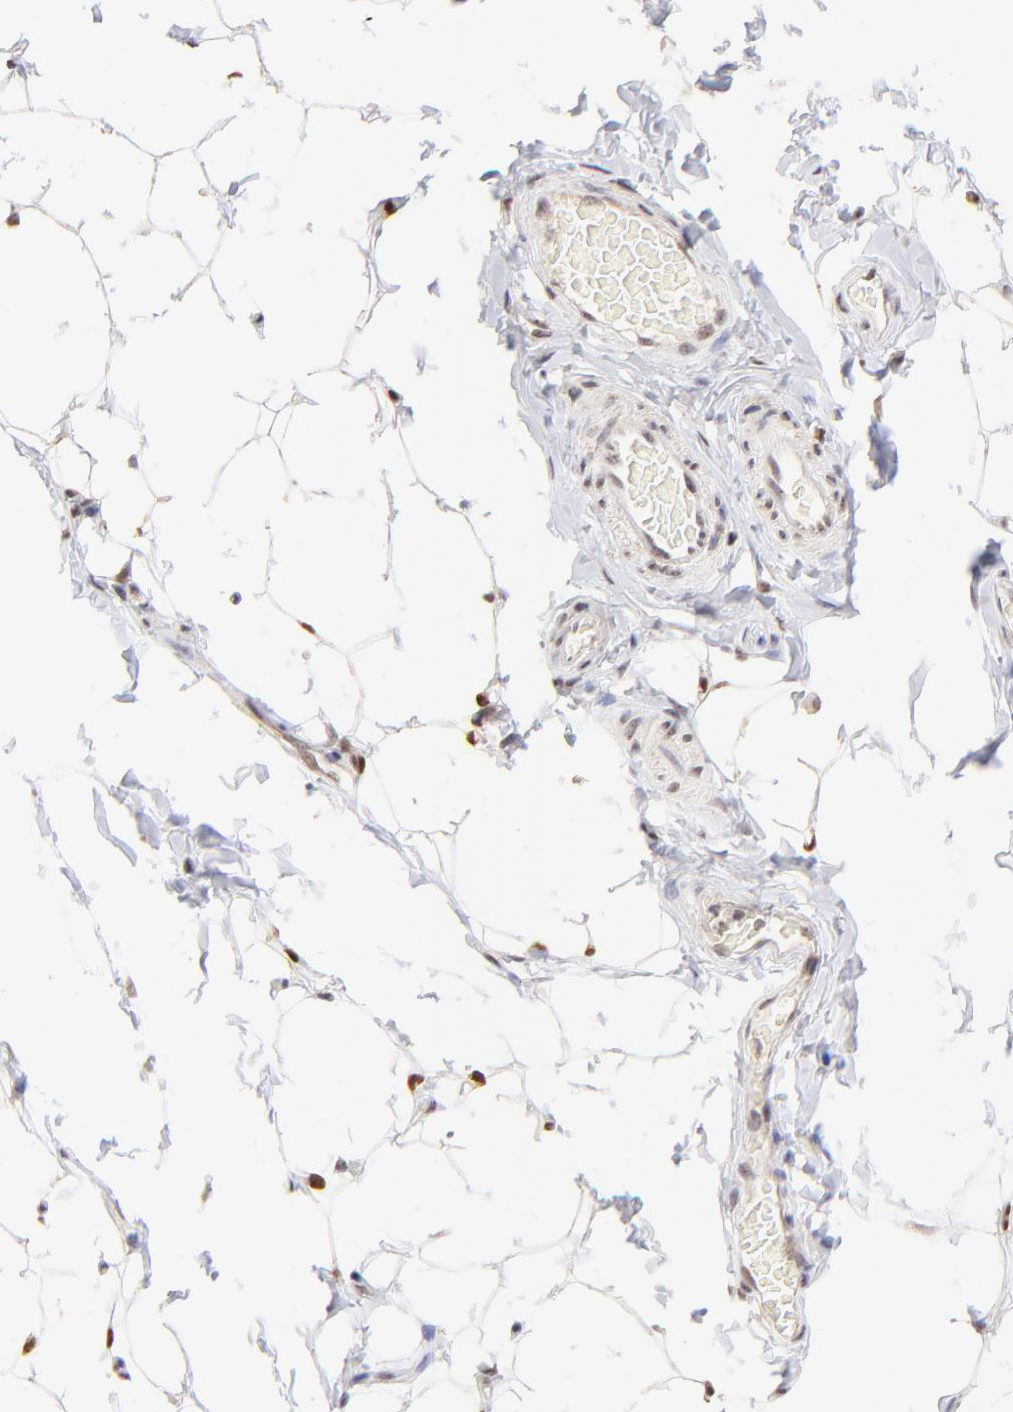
{"staining": {"intensity": "moderate", "quantity": "25%-75%", "location": "nuclear"}, "tissue": "adipose tissue", "cell_type": "Adipocytes", "image_type": "normal", "snomed": [{"axis": "morphology", "description": "Normal tissue, NOS"}, {"axis": "topography", "description": "Soft tissue"}], "caption": "A medium amount of moderate nuclear positivity is appreciated in about 25%-75% of adipocytes in normal adipose tissue. (DAB IHC with brightfield microscopy, high magnification).", "gene": "ZNF670", "patient": {"sex": "male", "age": 26}}